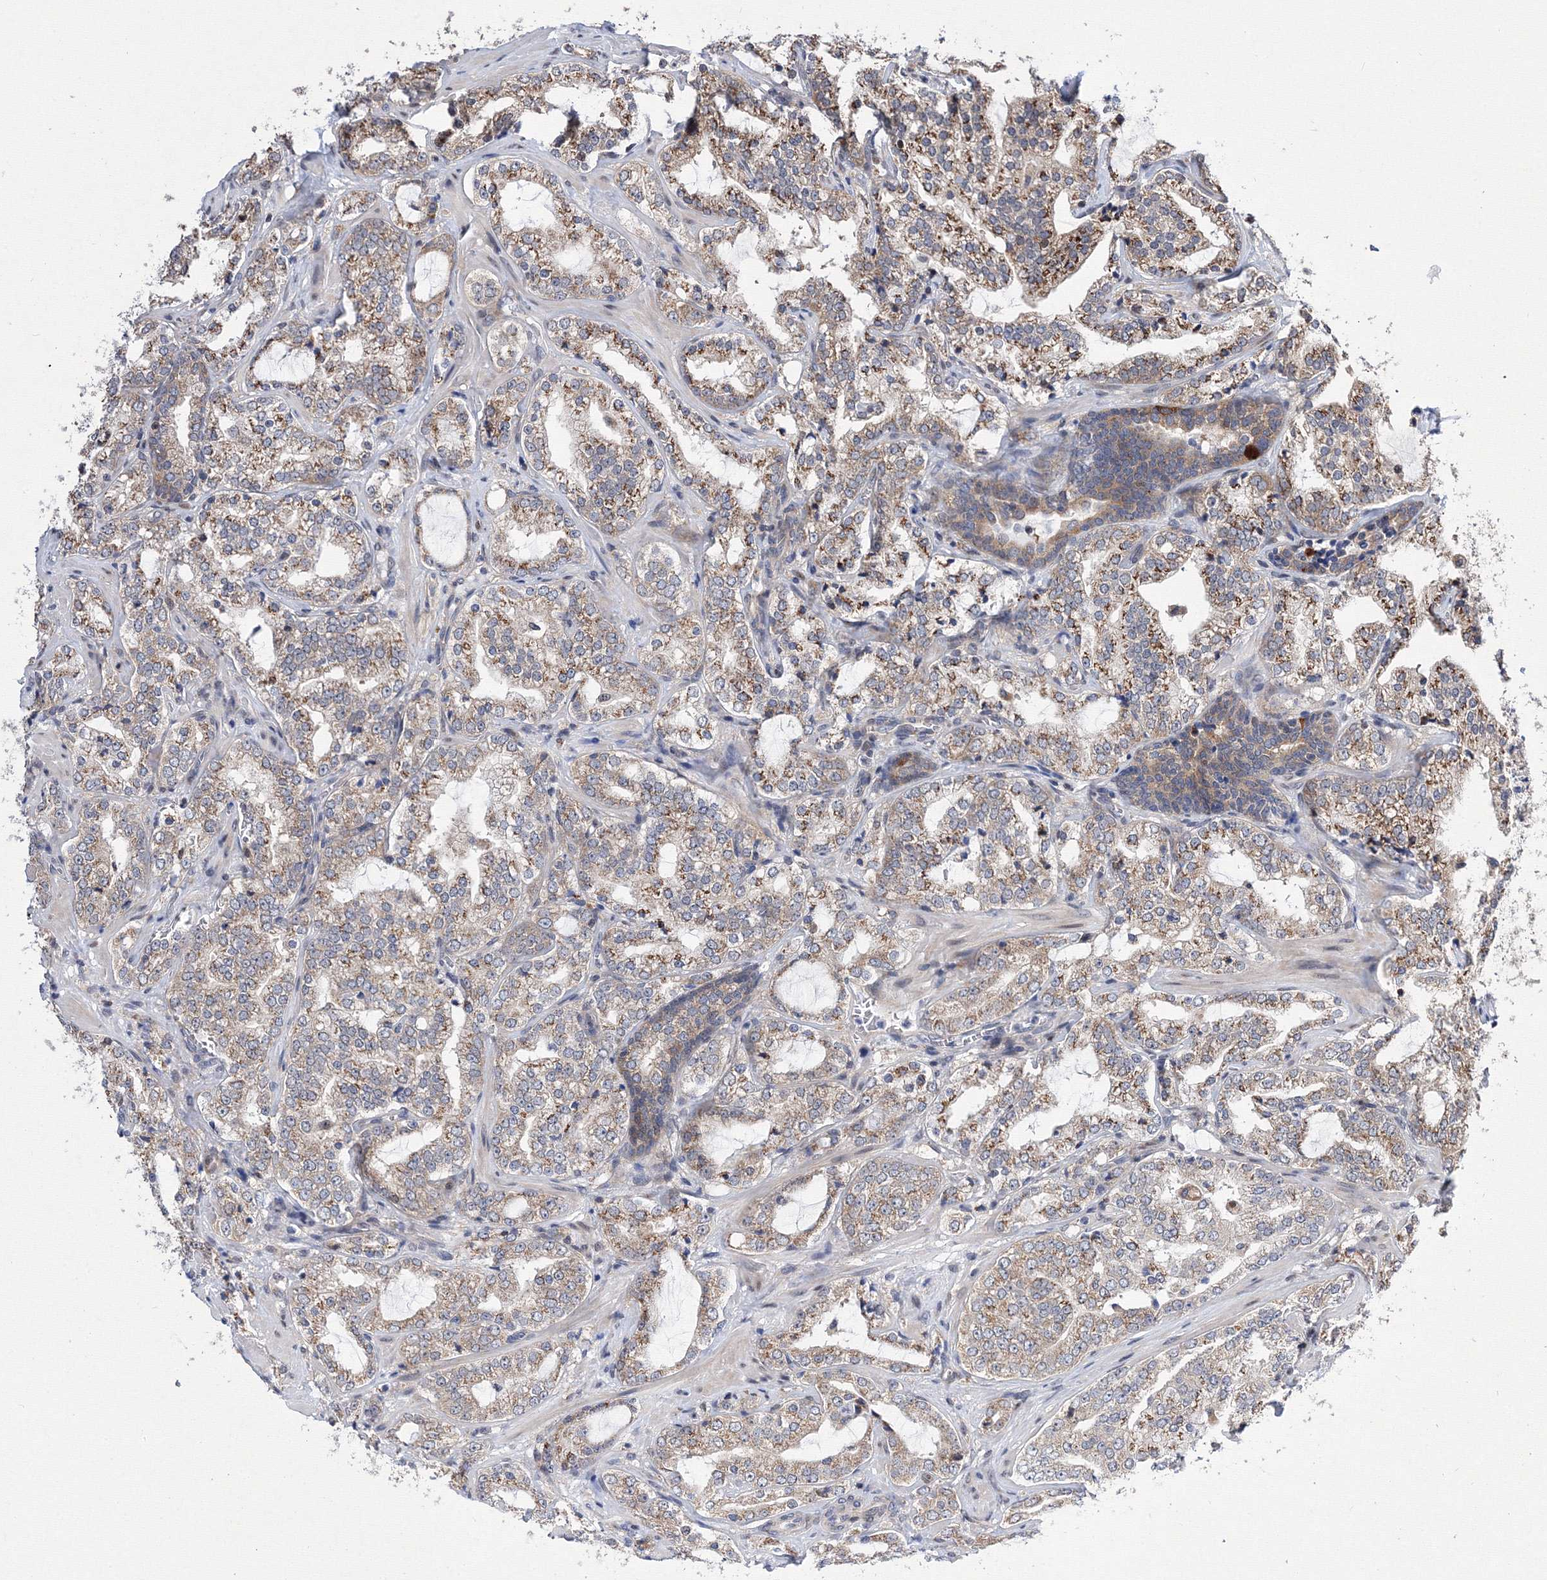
{"staining": {"intensity": "moderate", "quantity": ">75%", "location": "cytoplasmic/membranous"}, "tissue": "prostate cancer", "cell_type": "Tumor cells", "image_type": "cancer", "snomed": [{"axis": "morphology", "description": "Adenocarcinoma, High grade"}, {"axis": "topography", "description": "Prostate"}], "caption": "This is a histology image of immunohistochemistry (IHC) staining of adenocarcinoma (high-grade) (prostate), which shows moderate staining in the cytoplasmic/membranous of tumor cells.", "gene": "GPN1", "patient": {"sex": "male", "age": 64}}